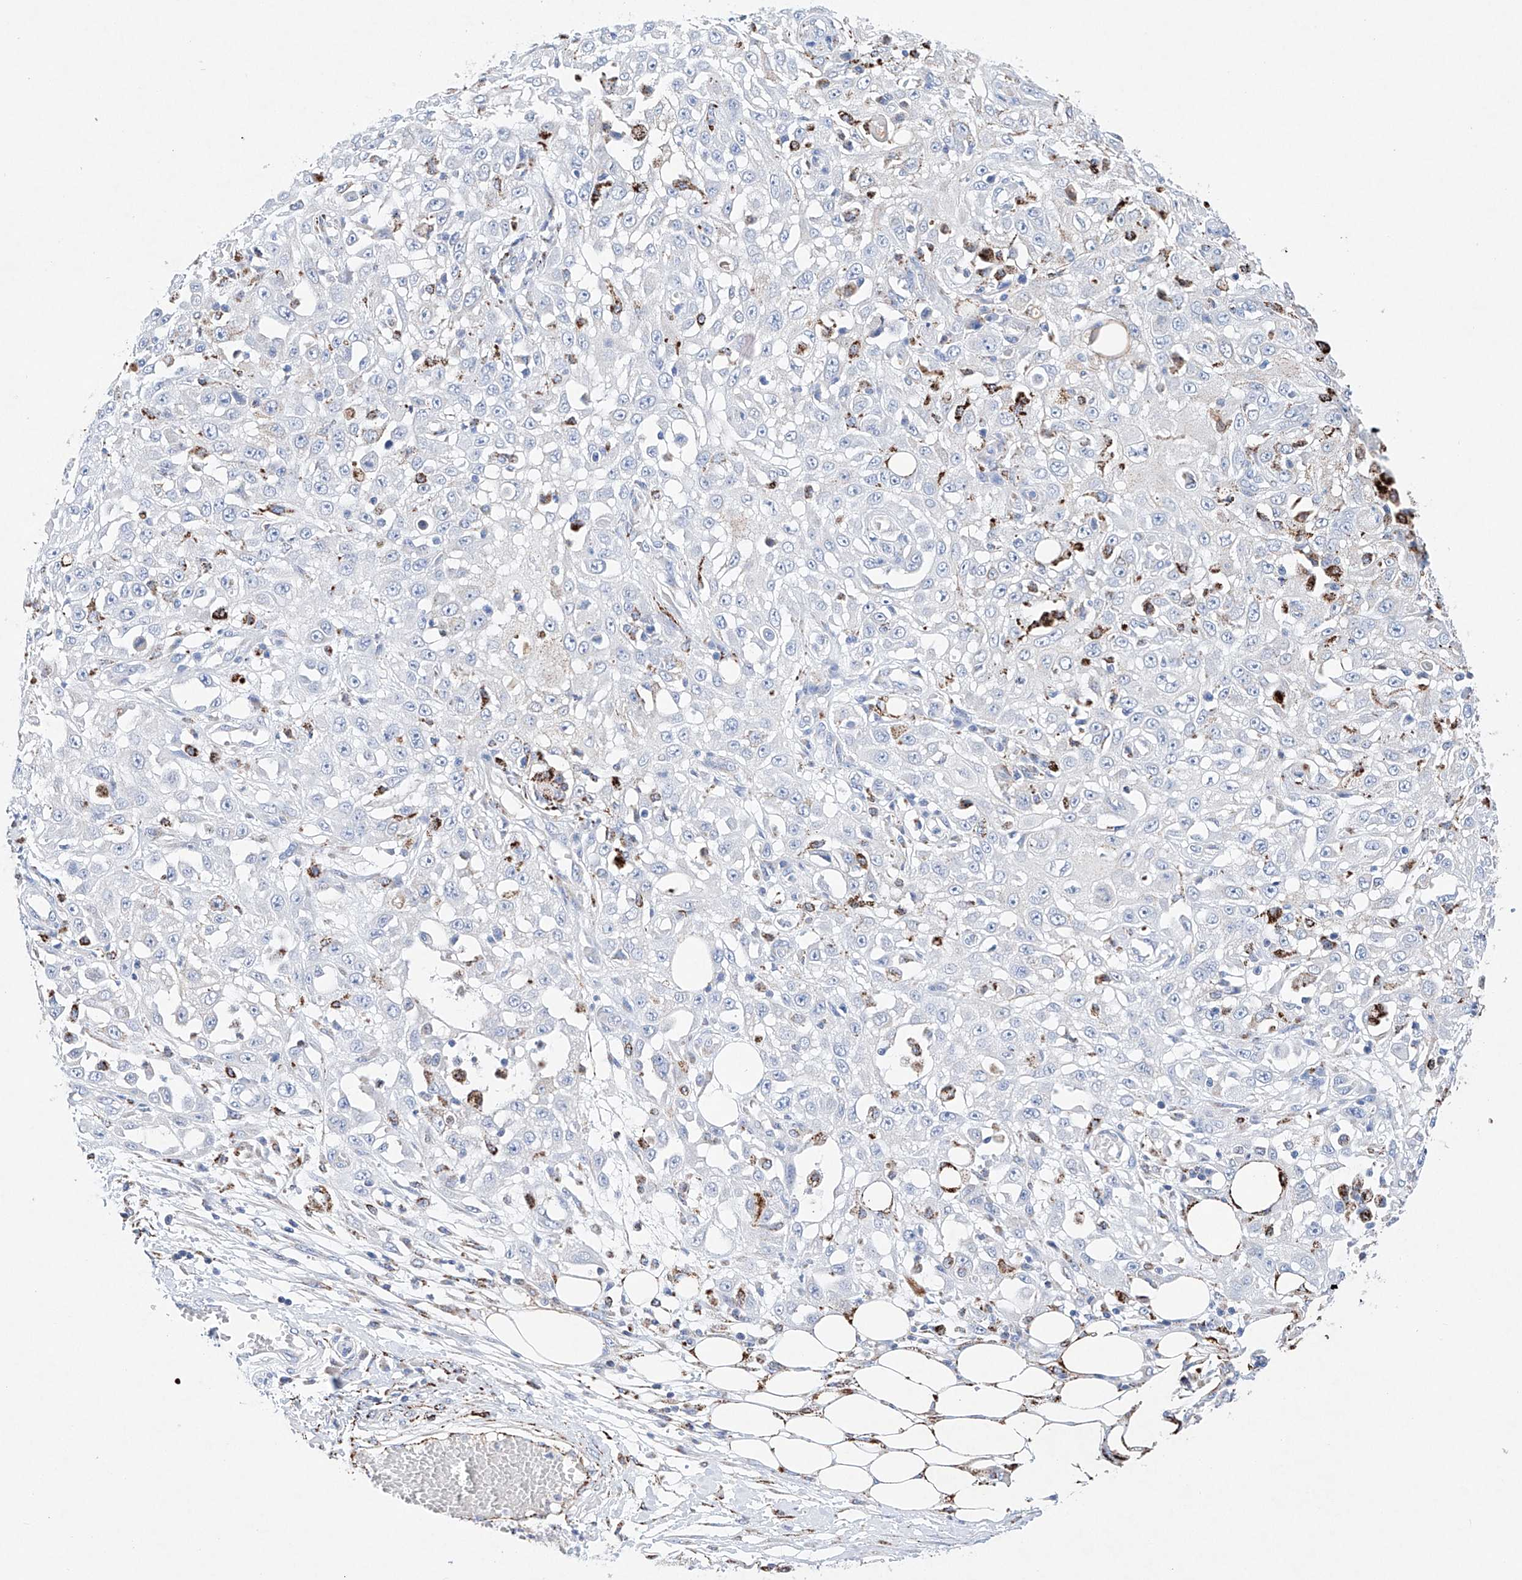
{"staining": {"intensity": "negative", "quantity": "none", "location": "none"}, "tissue": "skin cancer", "cell_type": "Tumor cells", "image_type": "cancer", "snomed": [{"axis": "morphology", "description": "Squamous cell carcinoma, NOS"}, {"axis": "morphology", "description": "Squamous cell carcinoma, metastatic, NOS"}, {"axis": "topography", "description": "Skin"}, {"axis": "topography", "description": "Lymph node"}], "caption": "Protein analysis of metastatic squamous cell carcinoma (skin) exhibits no significant expression in tumor cells.", "gene": "NRROS", "patient": {"sex": "male", "age": 75}}